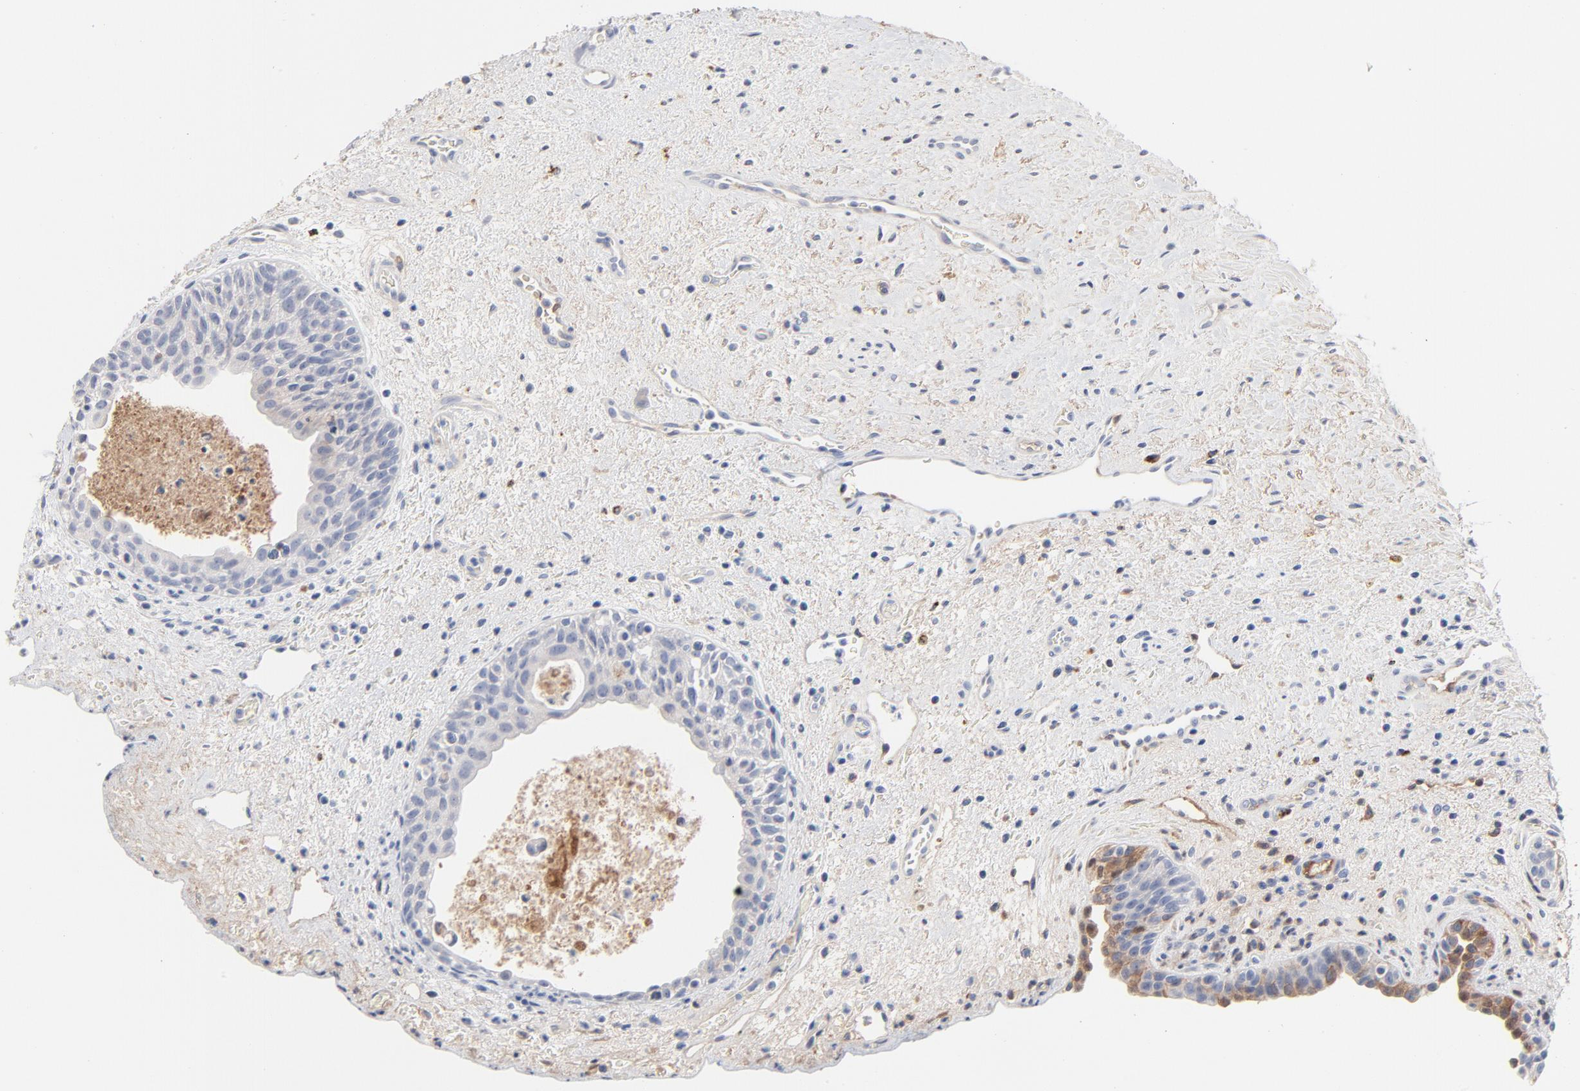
{"staining": {"intensity": "weak", "quantity": "<25%", "location": "cytoplasmic/membranous"}, "tissue": "urinary bladder", "cell_type": "Urothelial cells", "image_type": "normal", "snomed": [{"axis": "morphology", "description": "Normal tissue, NOS"}, {"axis": "topography", "description": "Urinary bladder"}], "caption": "Immunohistochemistry of normal urinary bladder displays no positivity in urothelial cells.", "gene": "SERPINA4", "patient": {"sex": "male", "age": 48}}